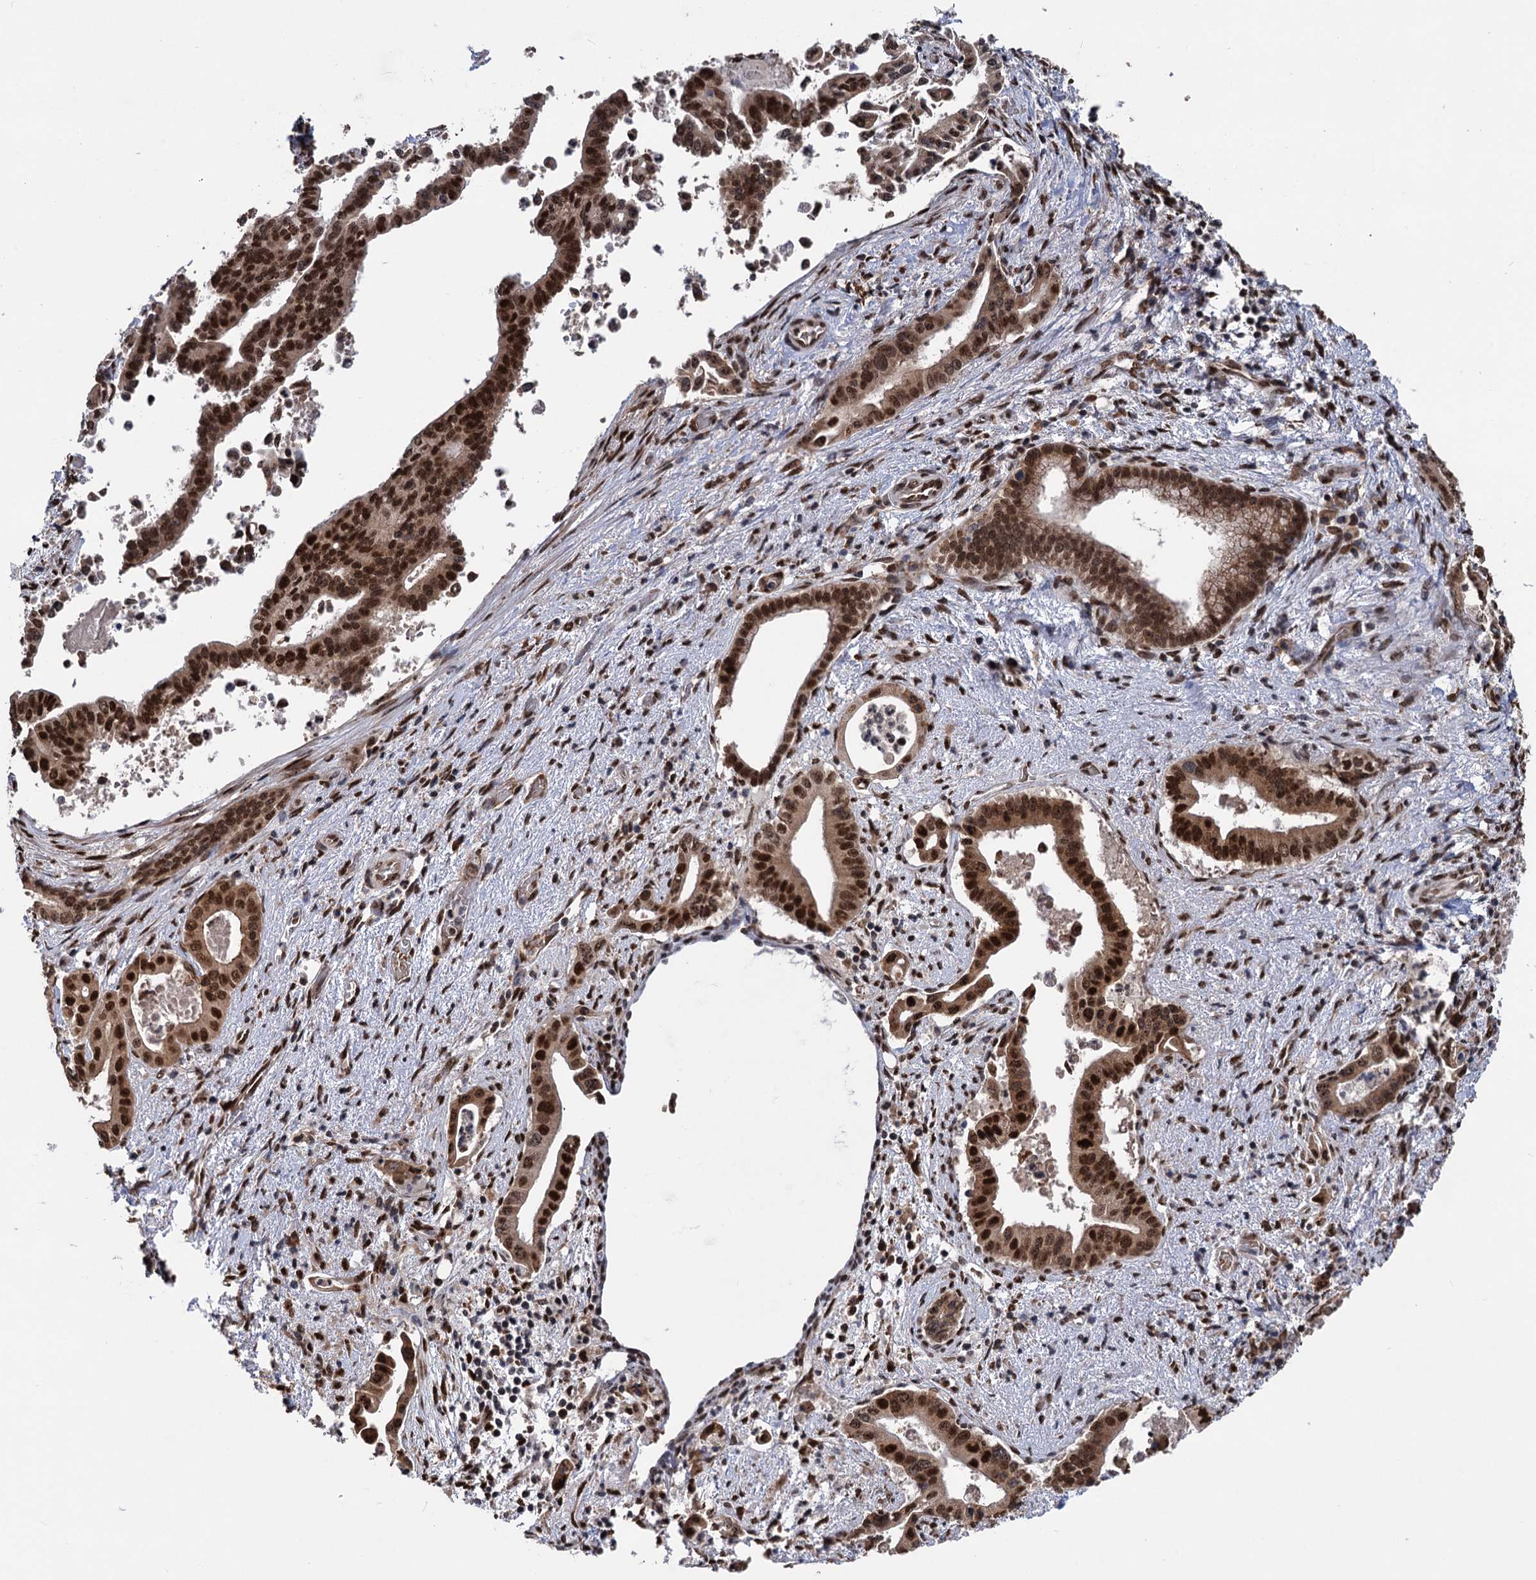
{"staining": {"intensity": "moderate", "quantity": ">75%", "location": "nuclear"}, "tissue": "pancreatic cancer", "cell_type": "Tumor cells", "image_type": "cancer", "snomed": [{"axis": "morphology", "description": "Adenocarcinoma, NOS"}, {"axis": "topography", "description": "Pancreas"}], "caption": "Moderate nuclear positivity is seen in approximately >75% of tumor cells in pancreatic cancer. Using DAB (brown) and hematoxylin (blue) stains, captured at high magnification using brightfield microscopy.", "gene": "MESD", "patient": {"sex": "female", "age": 77}}